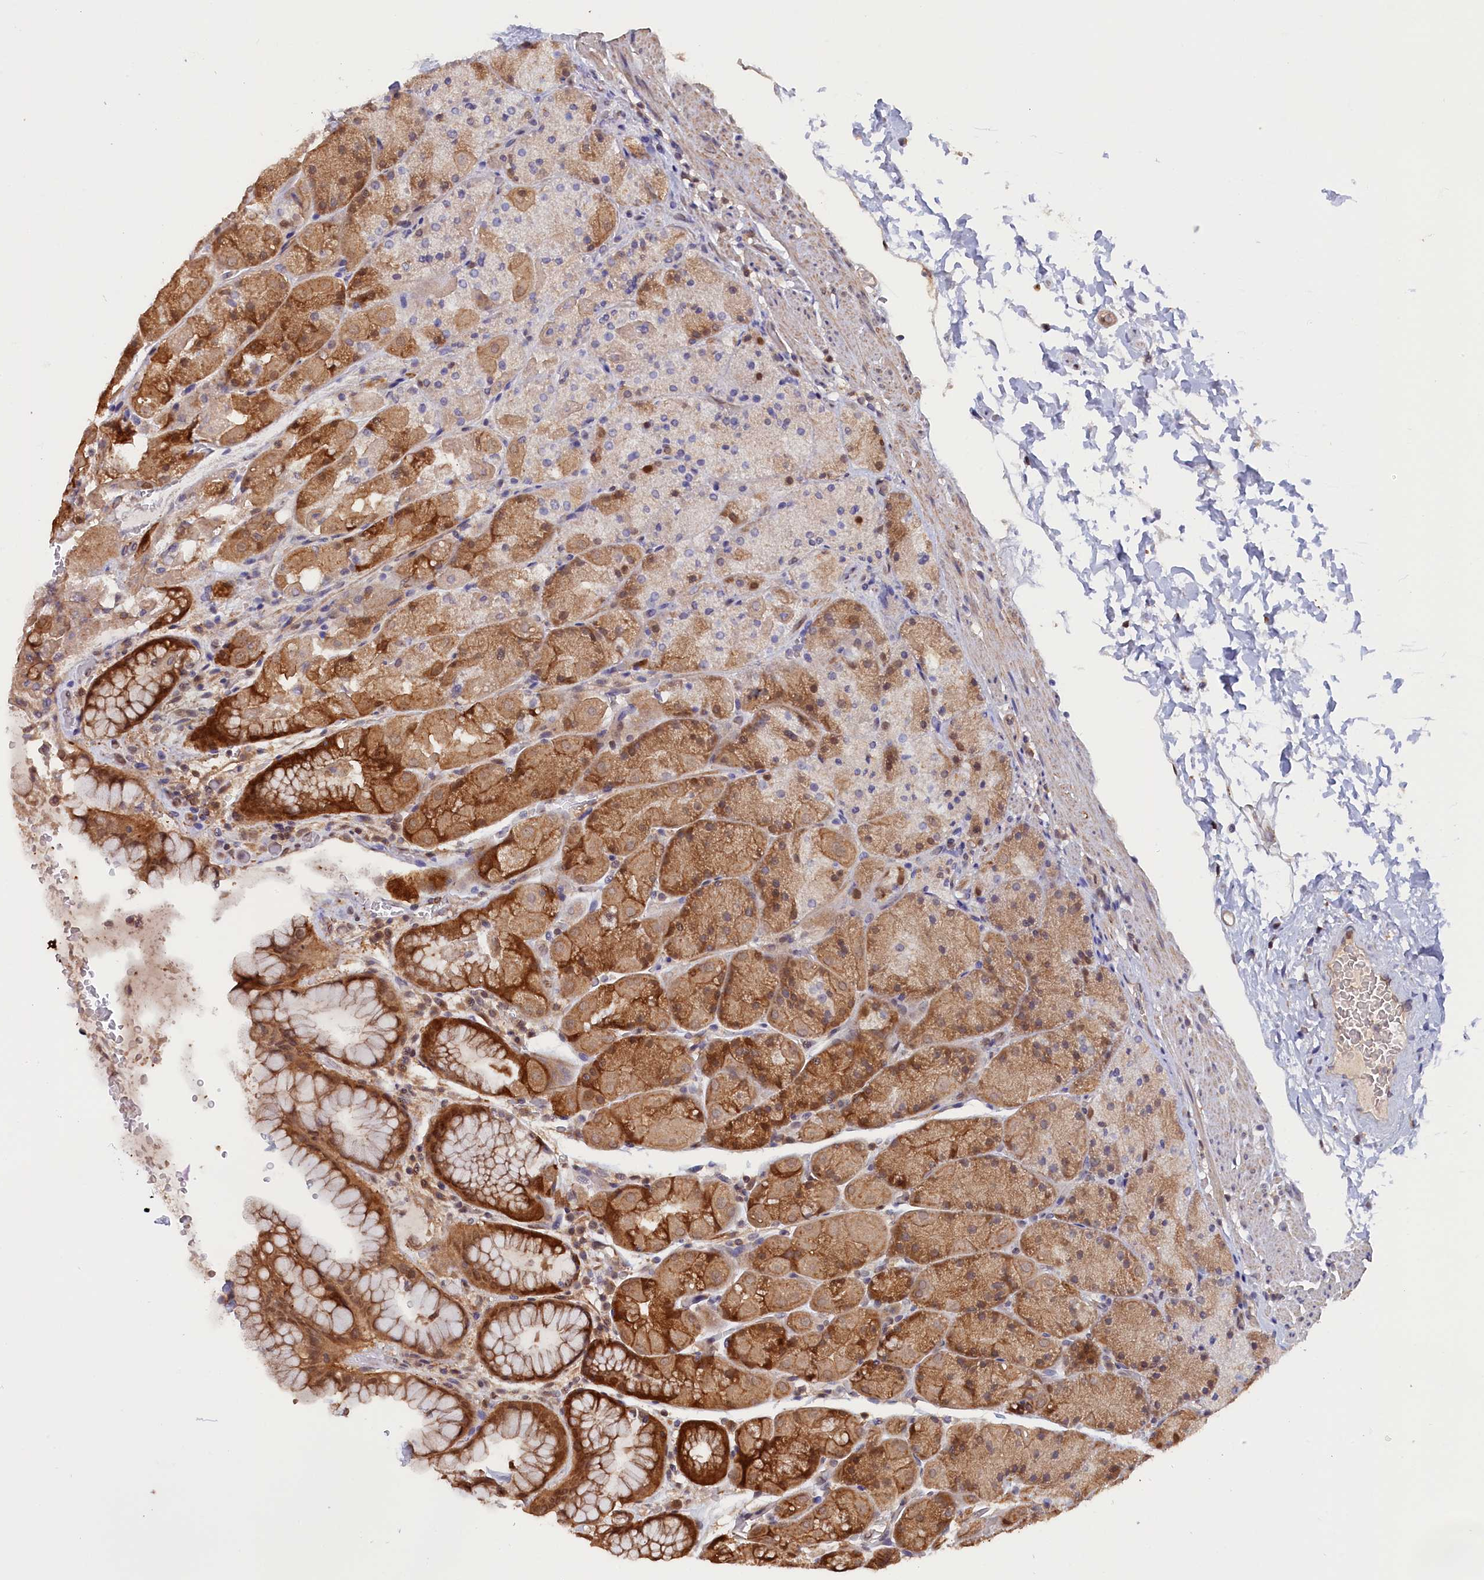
{"staining": {"intensity": "strong", "quantity": "25%-75%", "location": "cytoplasmic/membranous,nuclear"}, "tissue": "stomach", "cell_type": "Glandular cells", "image_type": "normal", "snomed": [{"axis": "morphology", "description": "Normal tissue, NOS"}, {"axis": "topography", "description": "Stomach, upper"}, {"axis": "topography", "description": "Stomach, lower"}], "caption": "Stomach stained for a protein reveals strong cytoplasmic/membranous,nuclear positivity in glandular cells. (DAB = brown stain, brightfield microscopy at high magnification).", "gene": "JPT2", "patient": {"sex": "male", "age": 67}}